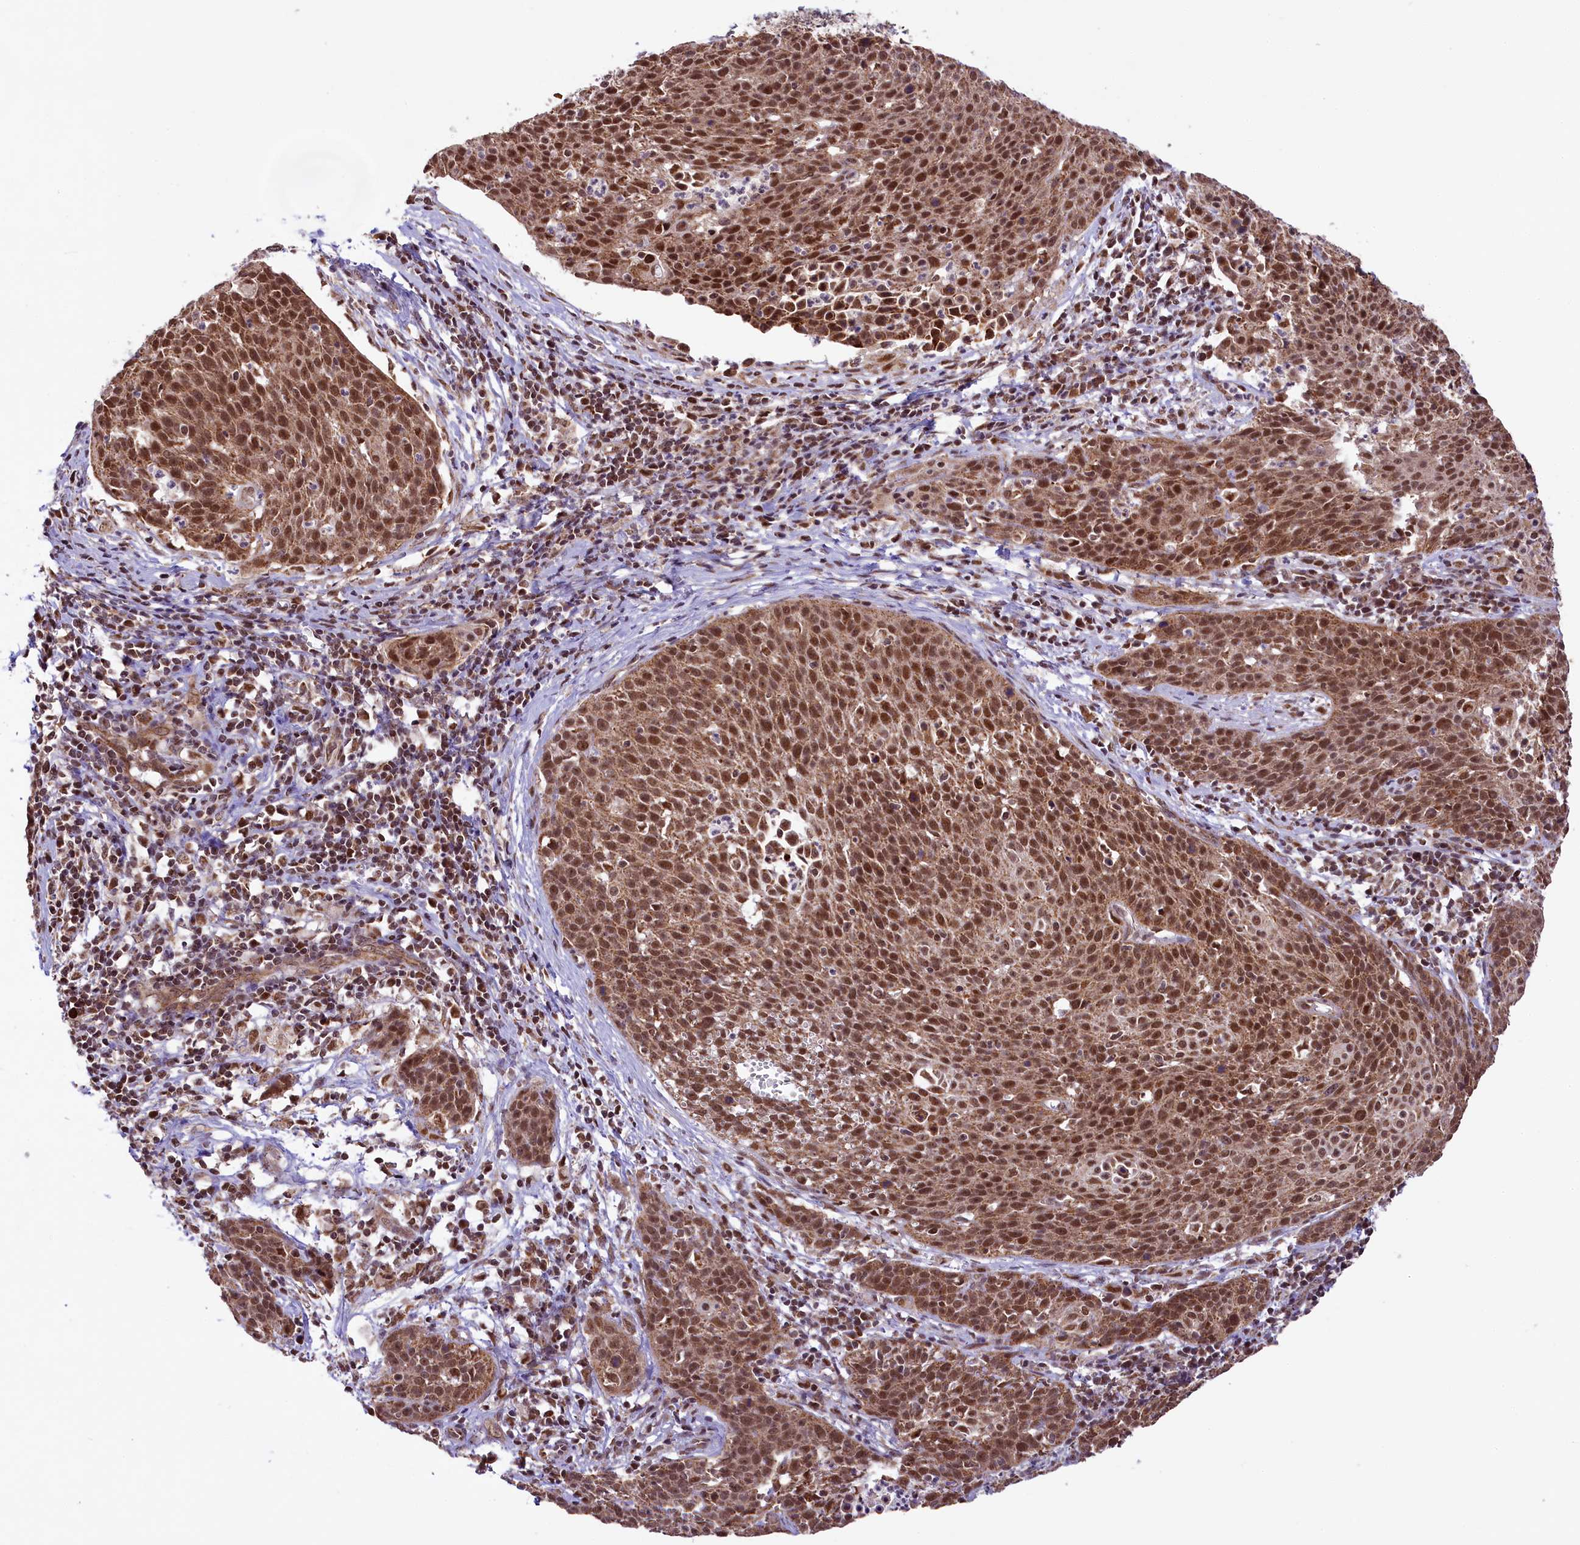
{"staining": {"intensity": "strong", "quantity": ">75%", "location": "nuclear"}, "tissue": "cervical cancer", "cell_type": "Tumor cells", "image_type": "cancer", "snomed": [{"axis": "morphology", "description": "Squamous cell carcinoma, NOS"}, {"axis": "topography", "description": "Cervix"}], "caption": "Tumor cells show high levels of strong nuclear staining in approximately >75% of cells in cervical cancer.", "gene": "PAF1", "patient": {"sex": "female", "age": 38}}